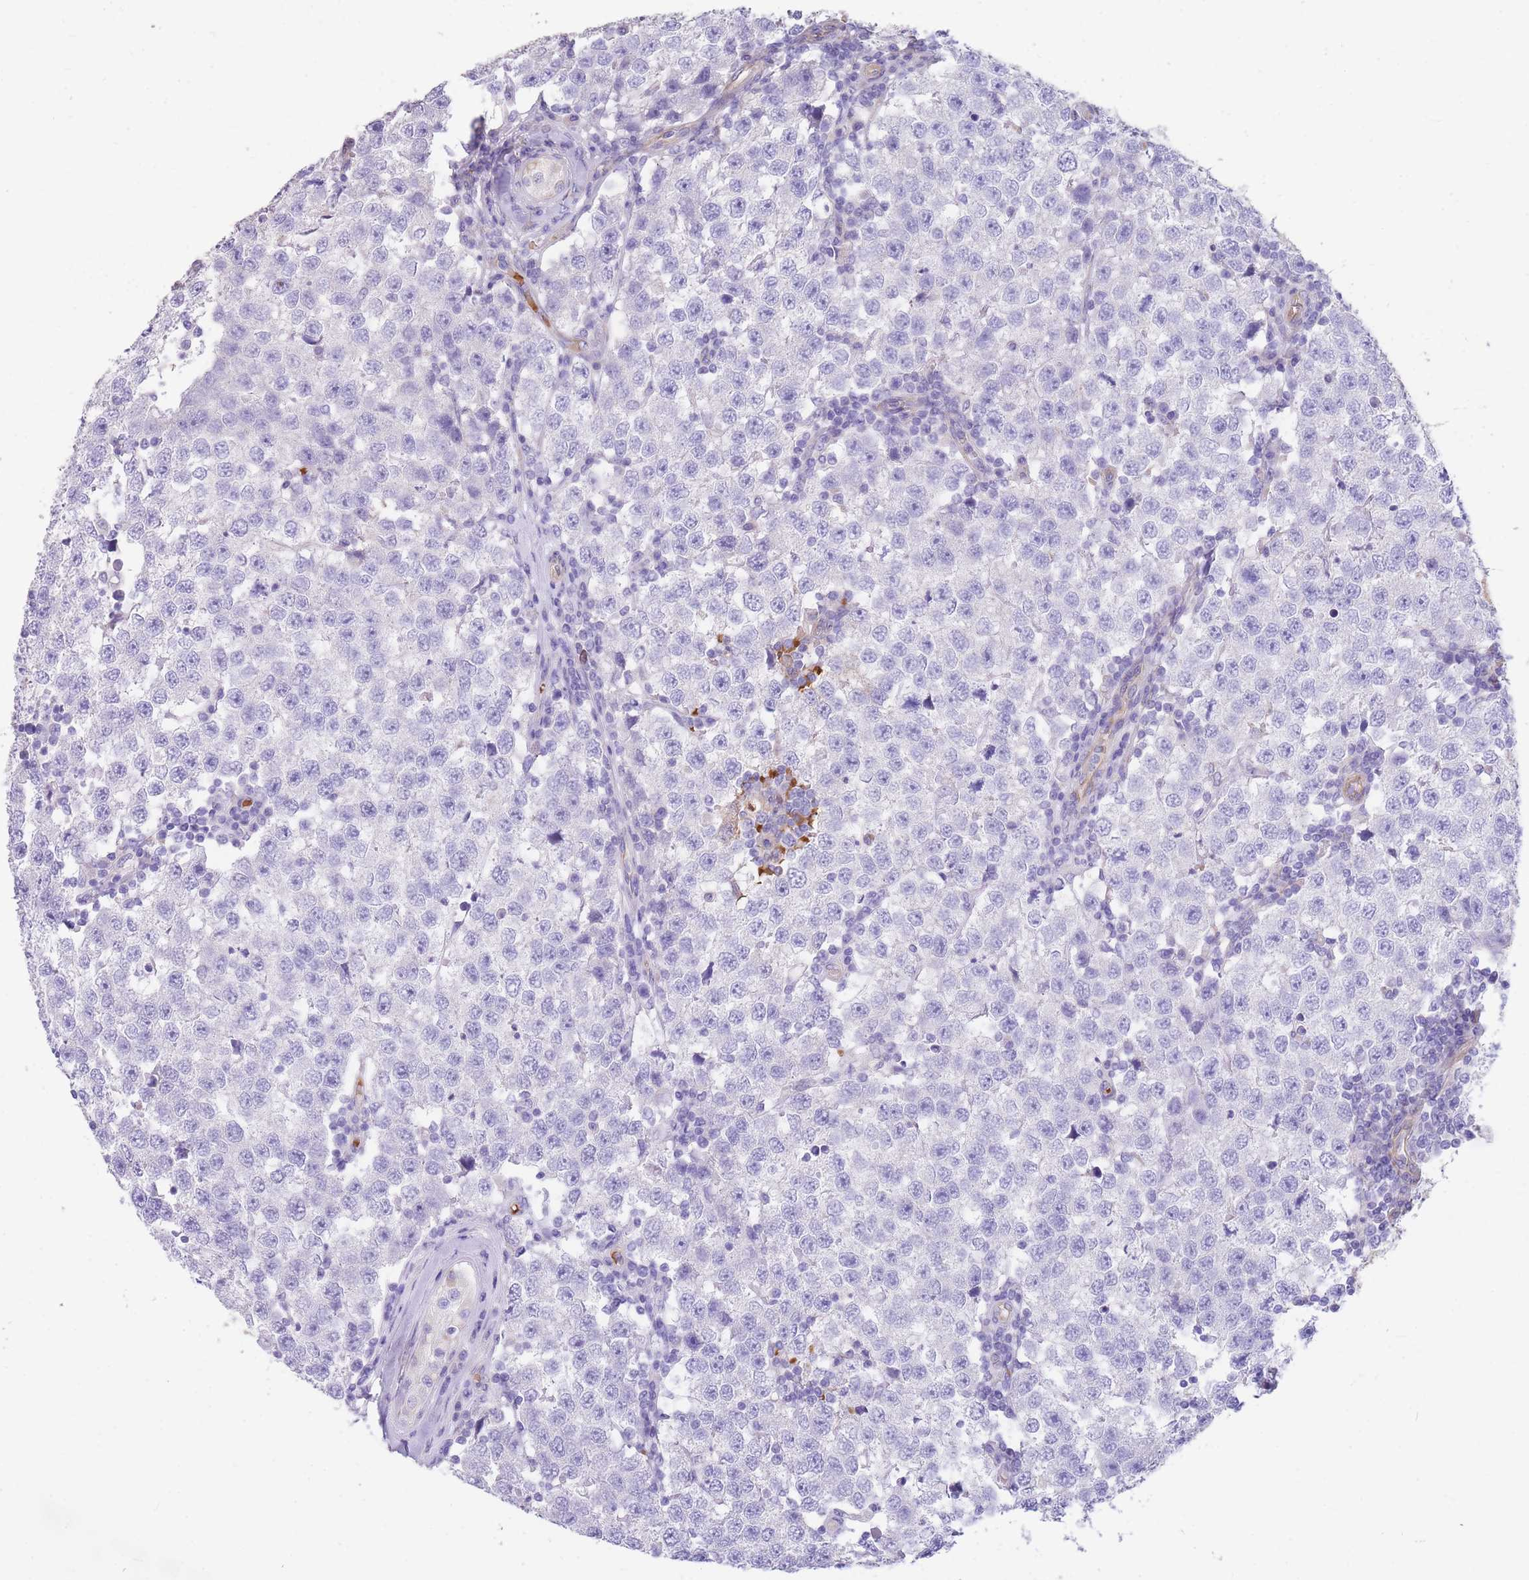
{"staining": {"intensity": "negative", "quantity": "none", "location": "none"}, "tissue": "testis cancer", "cell_type": "Tumor cells", "image_type": "cancer", "snomed": [{"axis": "morphology", "description": "Seminoma, NOS"}, {"axis": "topography", "description": "Testis"}], "caption": "IHC histopathology image of neoplastic tissue: testis cancer stained with DAB exhibits no significant protein expression in tumor cells.", "gene": "ANKRD53", "patient": {"sex": "male", "age": 34}}